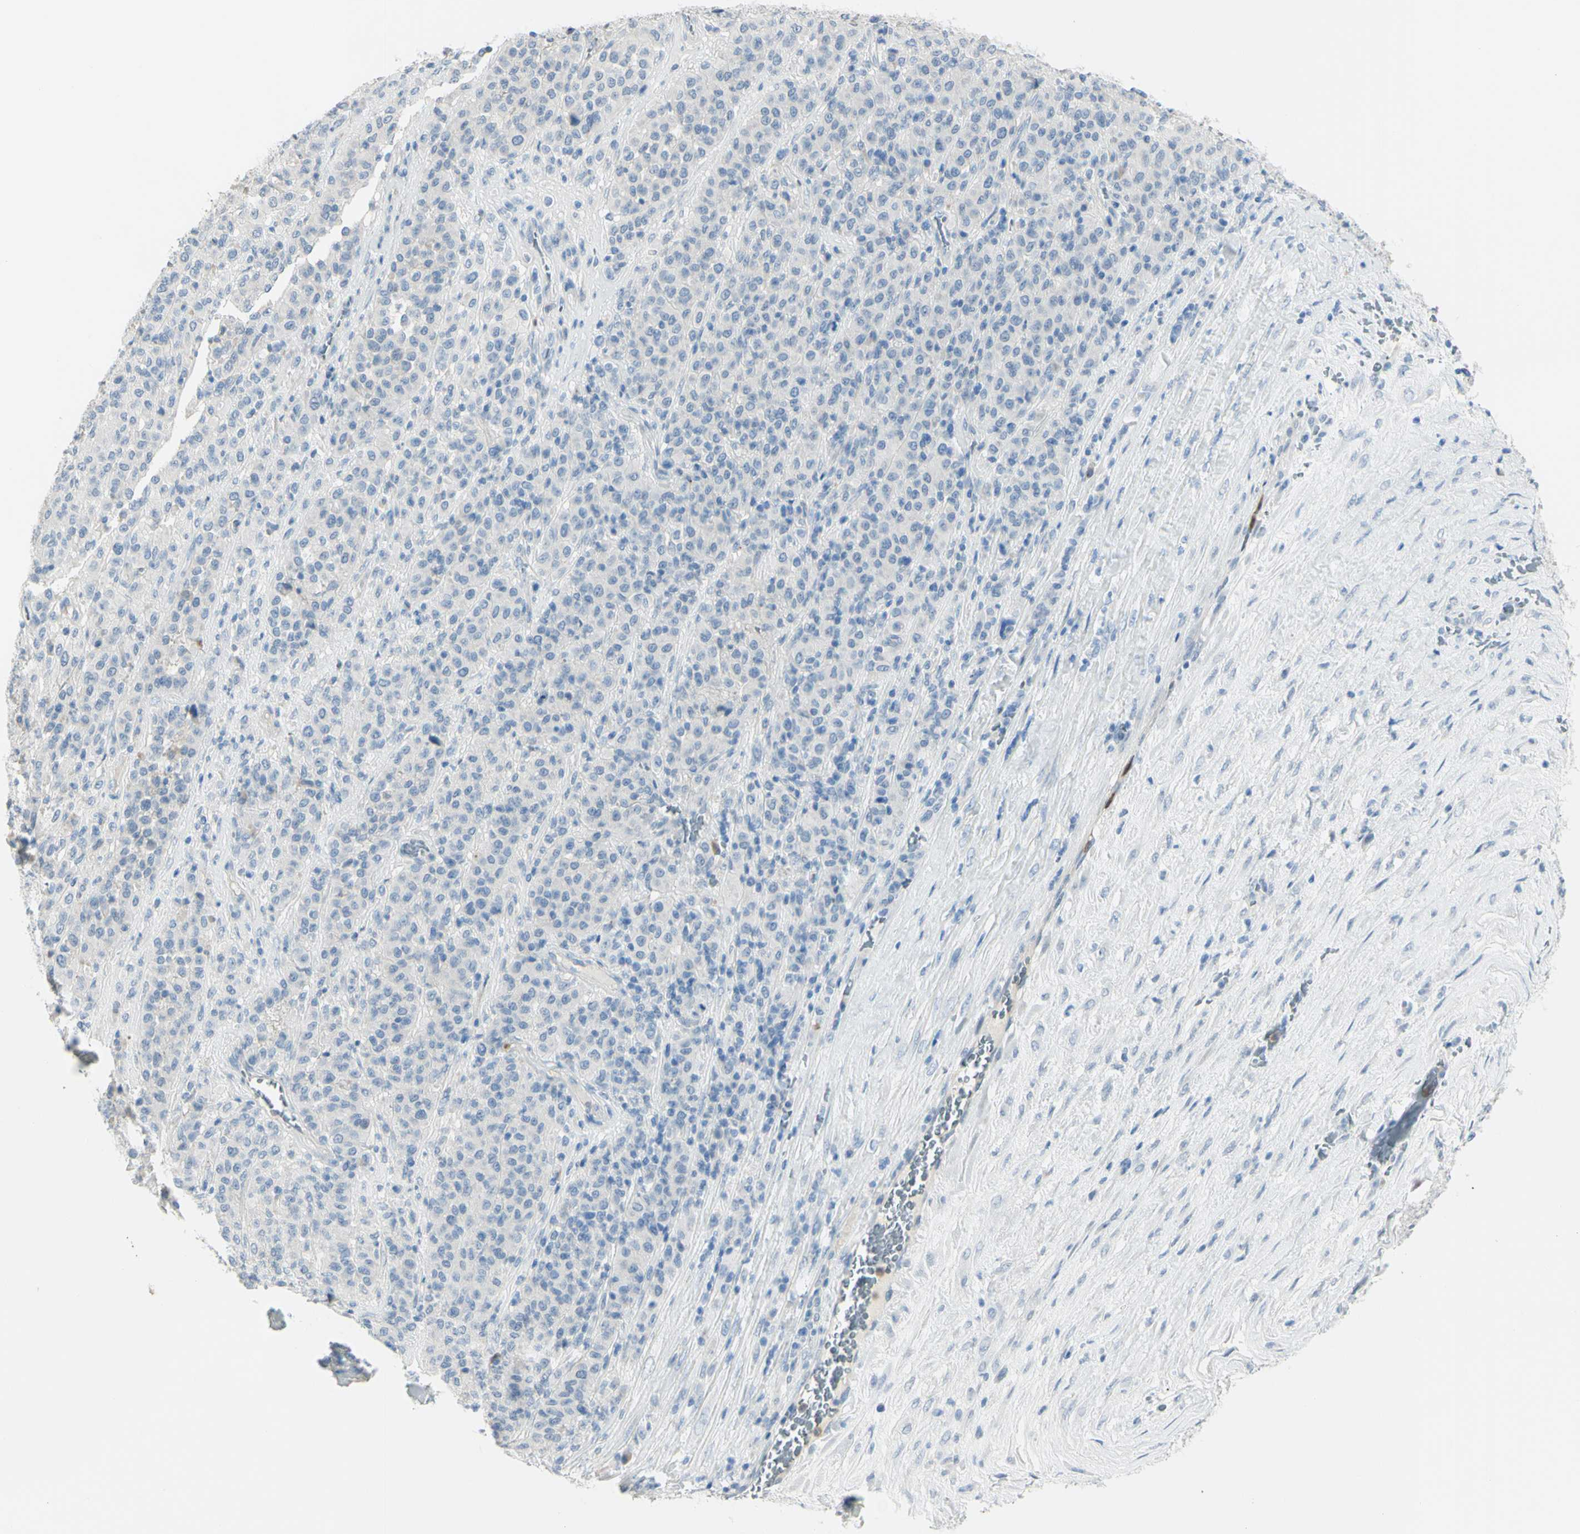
{"staining": {"intensity": "negative", "quantity": "none", "location": "none"}, "tissue": "melanoma", "cell_type": "Tumor cells", "image_type": "cancer", "snomed": [{"axis": "morphology", "description": "Malignant melanoma, Metastatic site"}, {"axis": "topography", "description": "Pancreas"}], "caption": "DAB immunohistochemical staining of human malignant melanoma (metastatic site) displays no significant expression in tumor cells. (DAB (3,3'-diaminobenzidine) IHC, high magnification).", "gene": "ZNF557", "patient": {"sex": "female", "age": 30}}